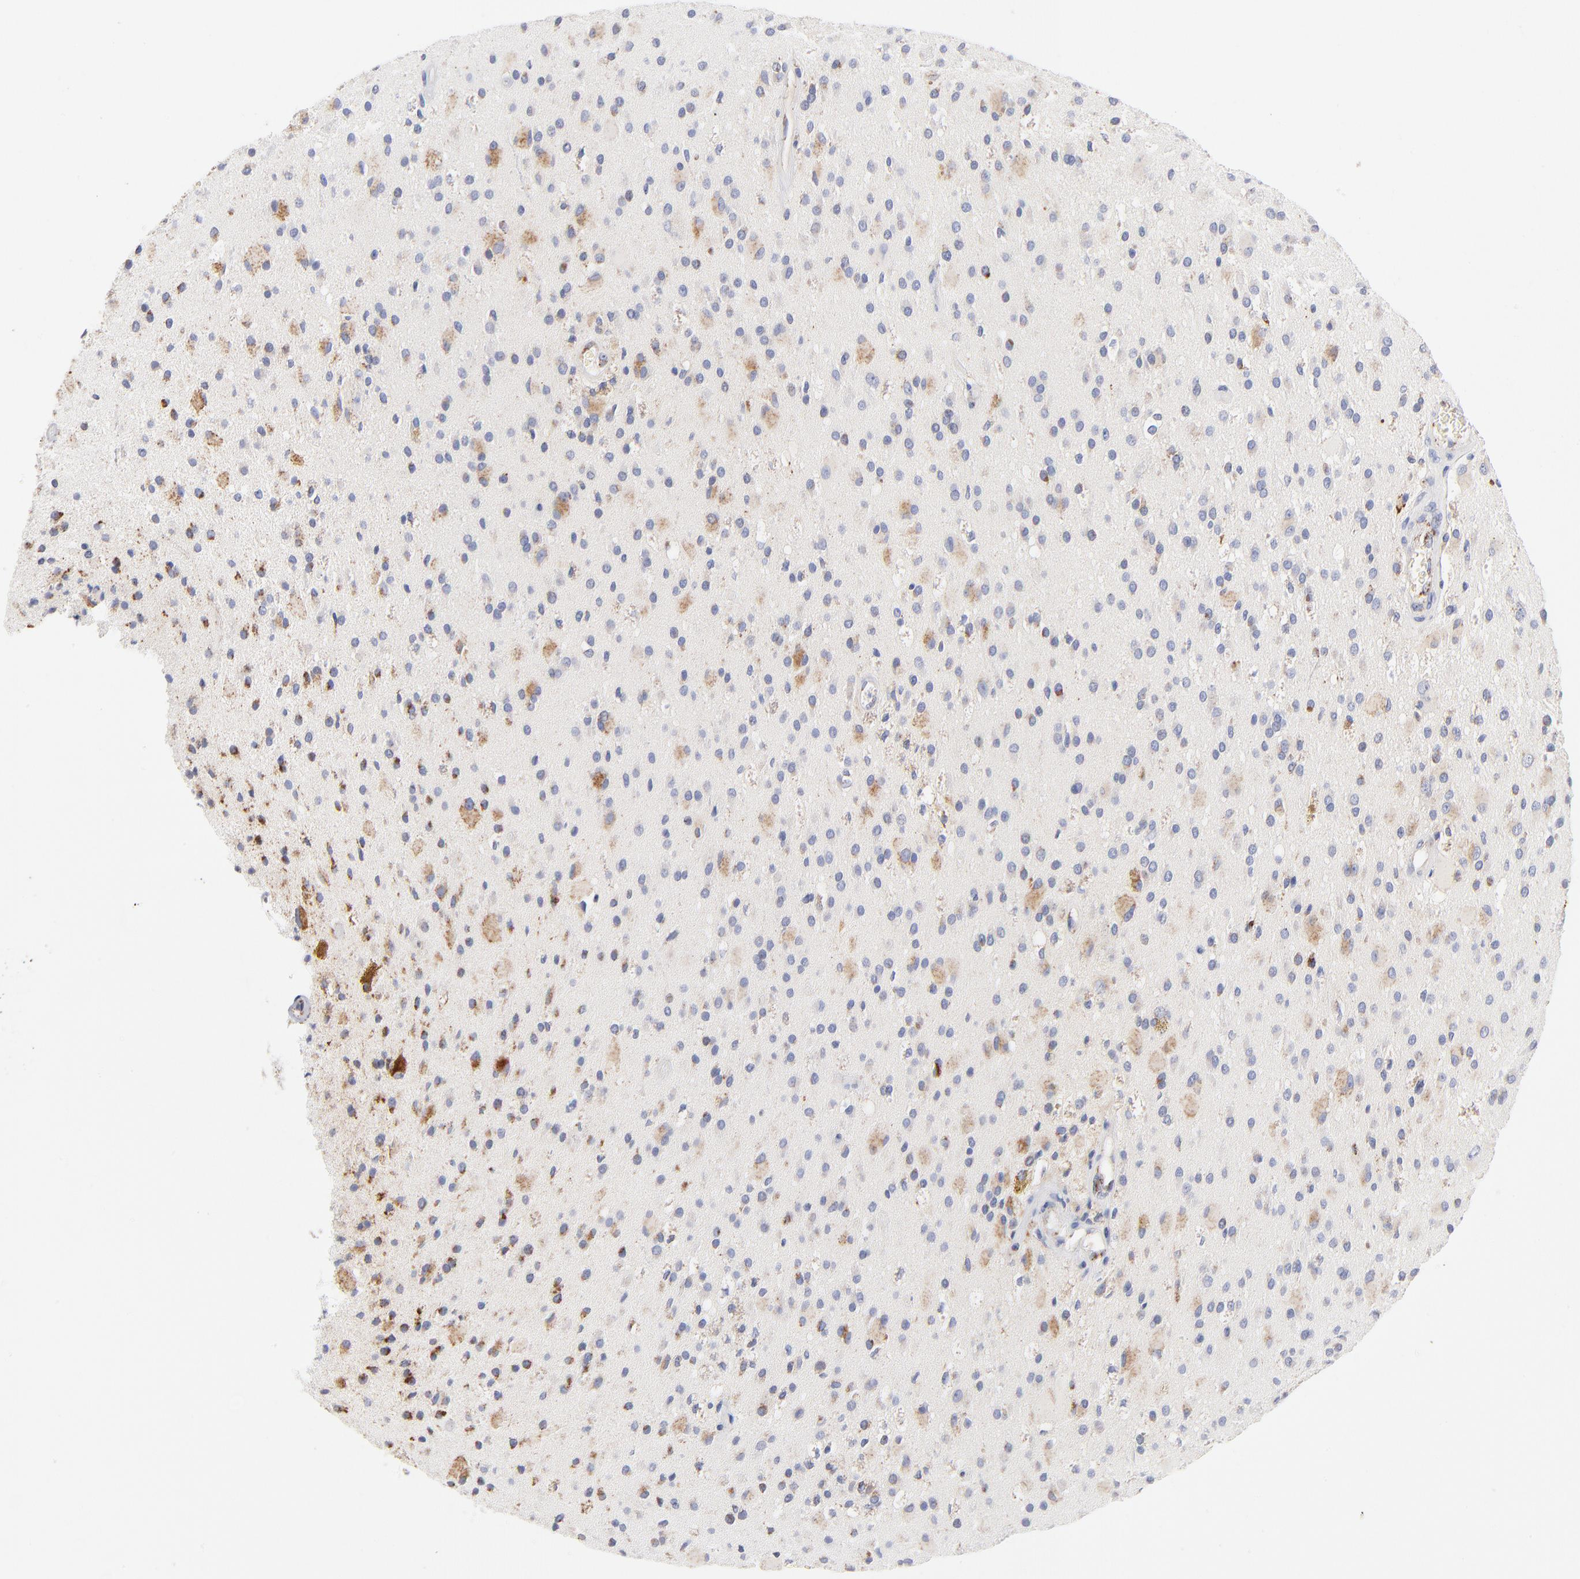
{"staining": {"intensity": "moderate", "quantity": "25%-75%", "location": "cytoplasmic/membranous"}, "tissue": "glioma", "cell_type": "Tumor cells", "image_type": "cancer", "snomed": [{"axis": "morphology", "description": "Glioma, malignant, Low grade"}, {"axis": "topography", "description": "Brain"}], "caption": "The histopathology image demonstrates a brown stain indicating the presence of a protein in the cytoplasmic/membranous of tumor cells in malignant glioma (low-grade).", "gene": "DLAT", "patient": {"sex": "male", "age": 58}}